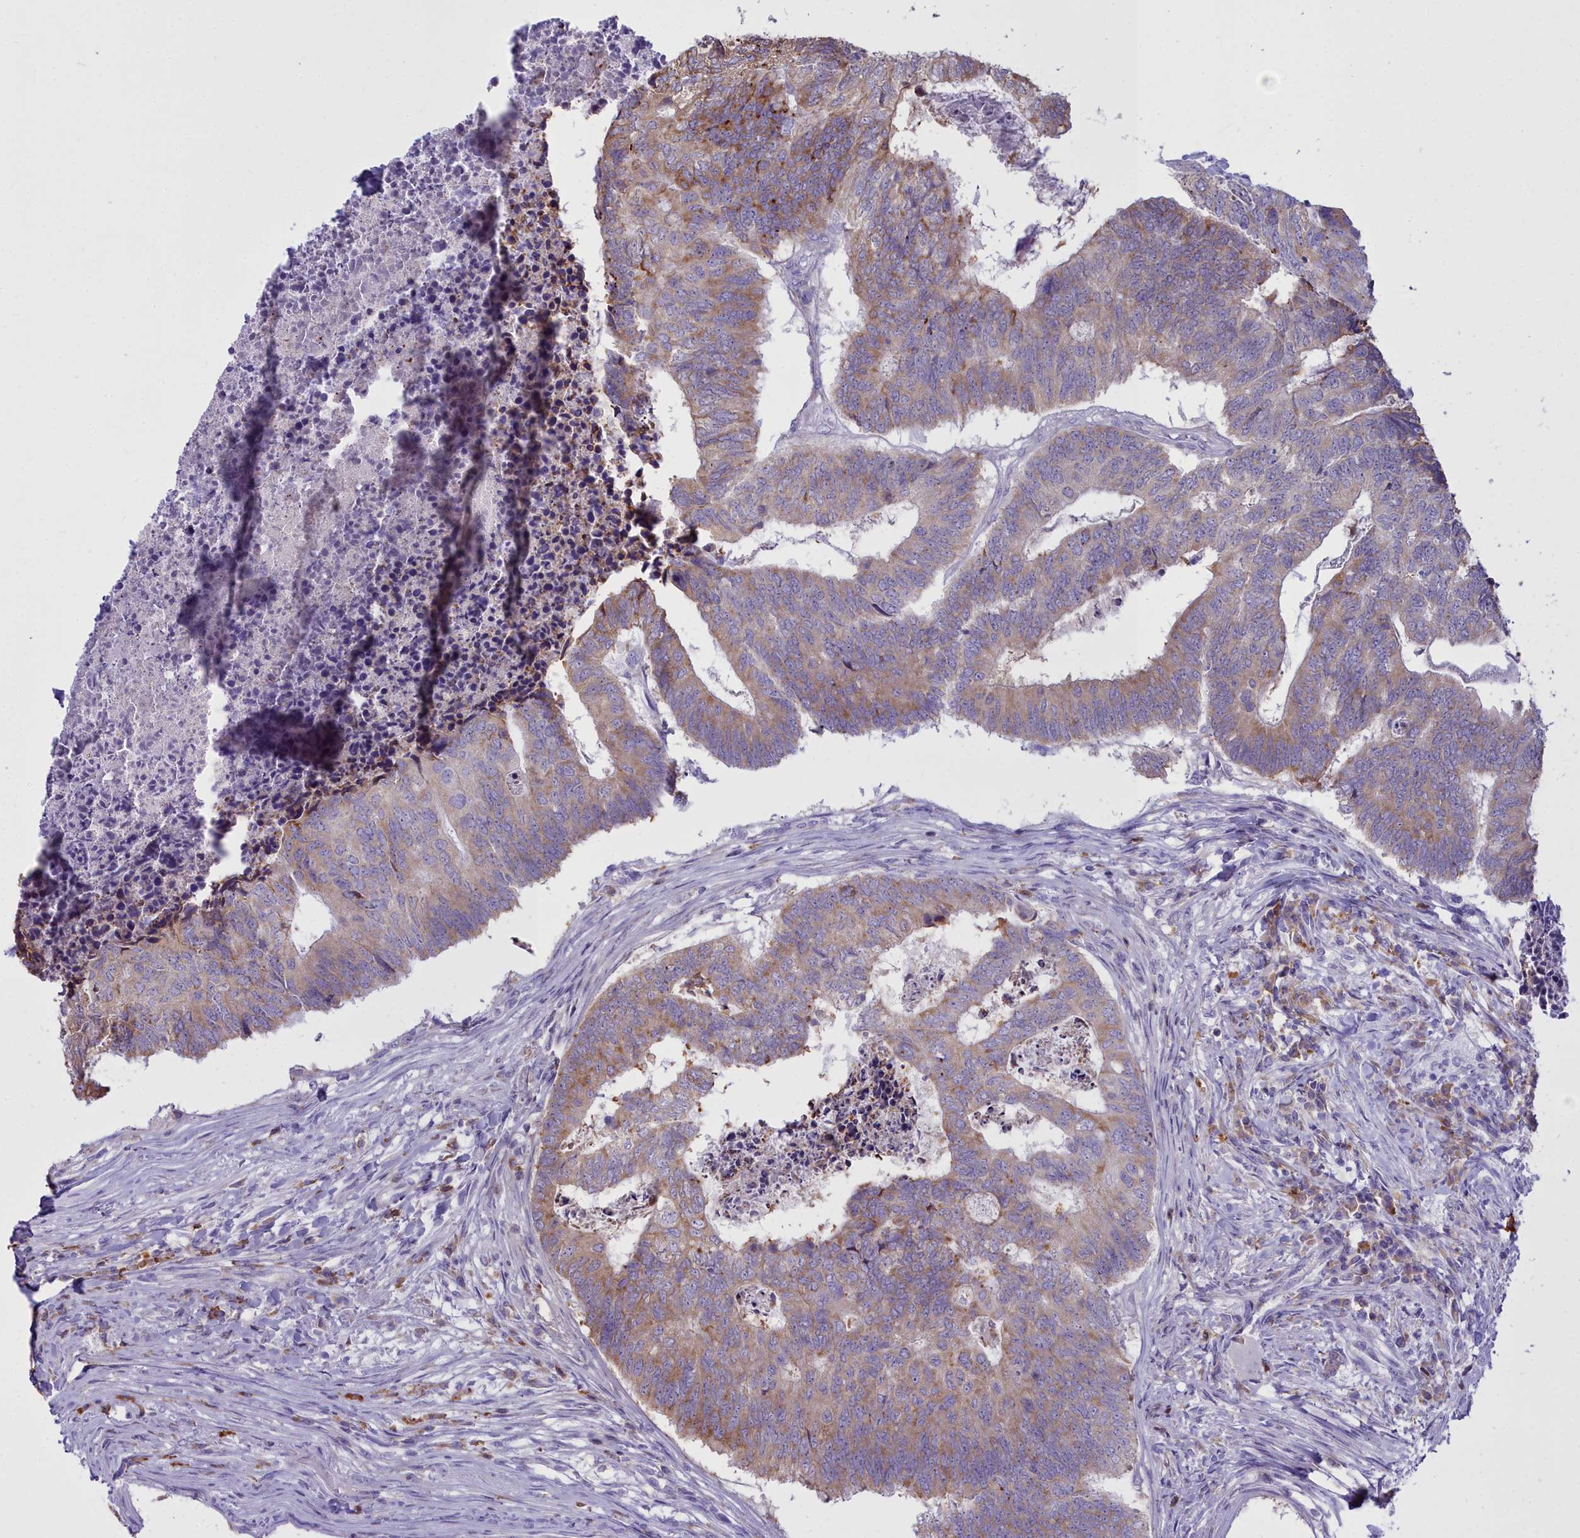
{"staining": {"intensity": "moderate", "quantity": "25%-75%", "location": "cytoplasmic/membranous"}, "tissue": "colorectal cancer", "cell_type": "Tumor cells", "image_type": "cancer", "snomed": [{"axis": "morphology", "description": "Adenocarcinoma, NOS"}, {"axis": "topography", "description": "Colon"}], "caption": "Immunohistochemical staining of human adenocarcinoma (colorectal) shows medium levels of moderate cytoplasmic/membranous protein expression in about 25%-75% of tumor cells.", "gene": "CD5", "patient": {"sex": "female", "age": 67}}